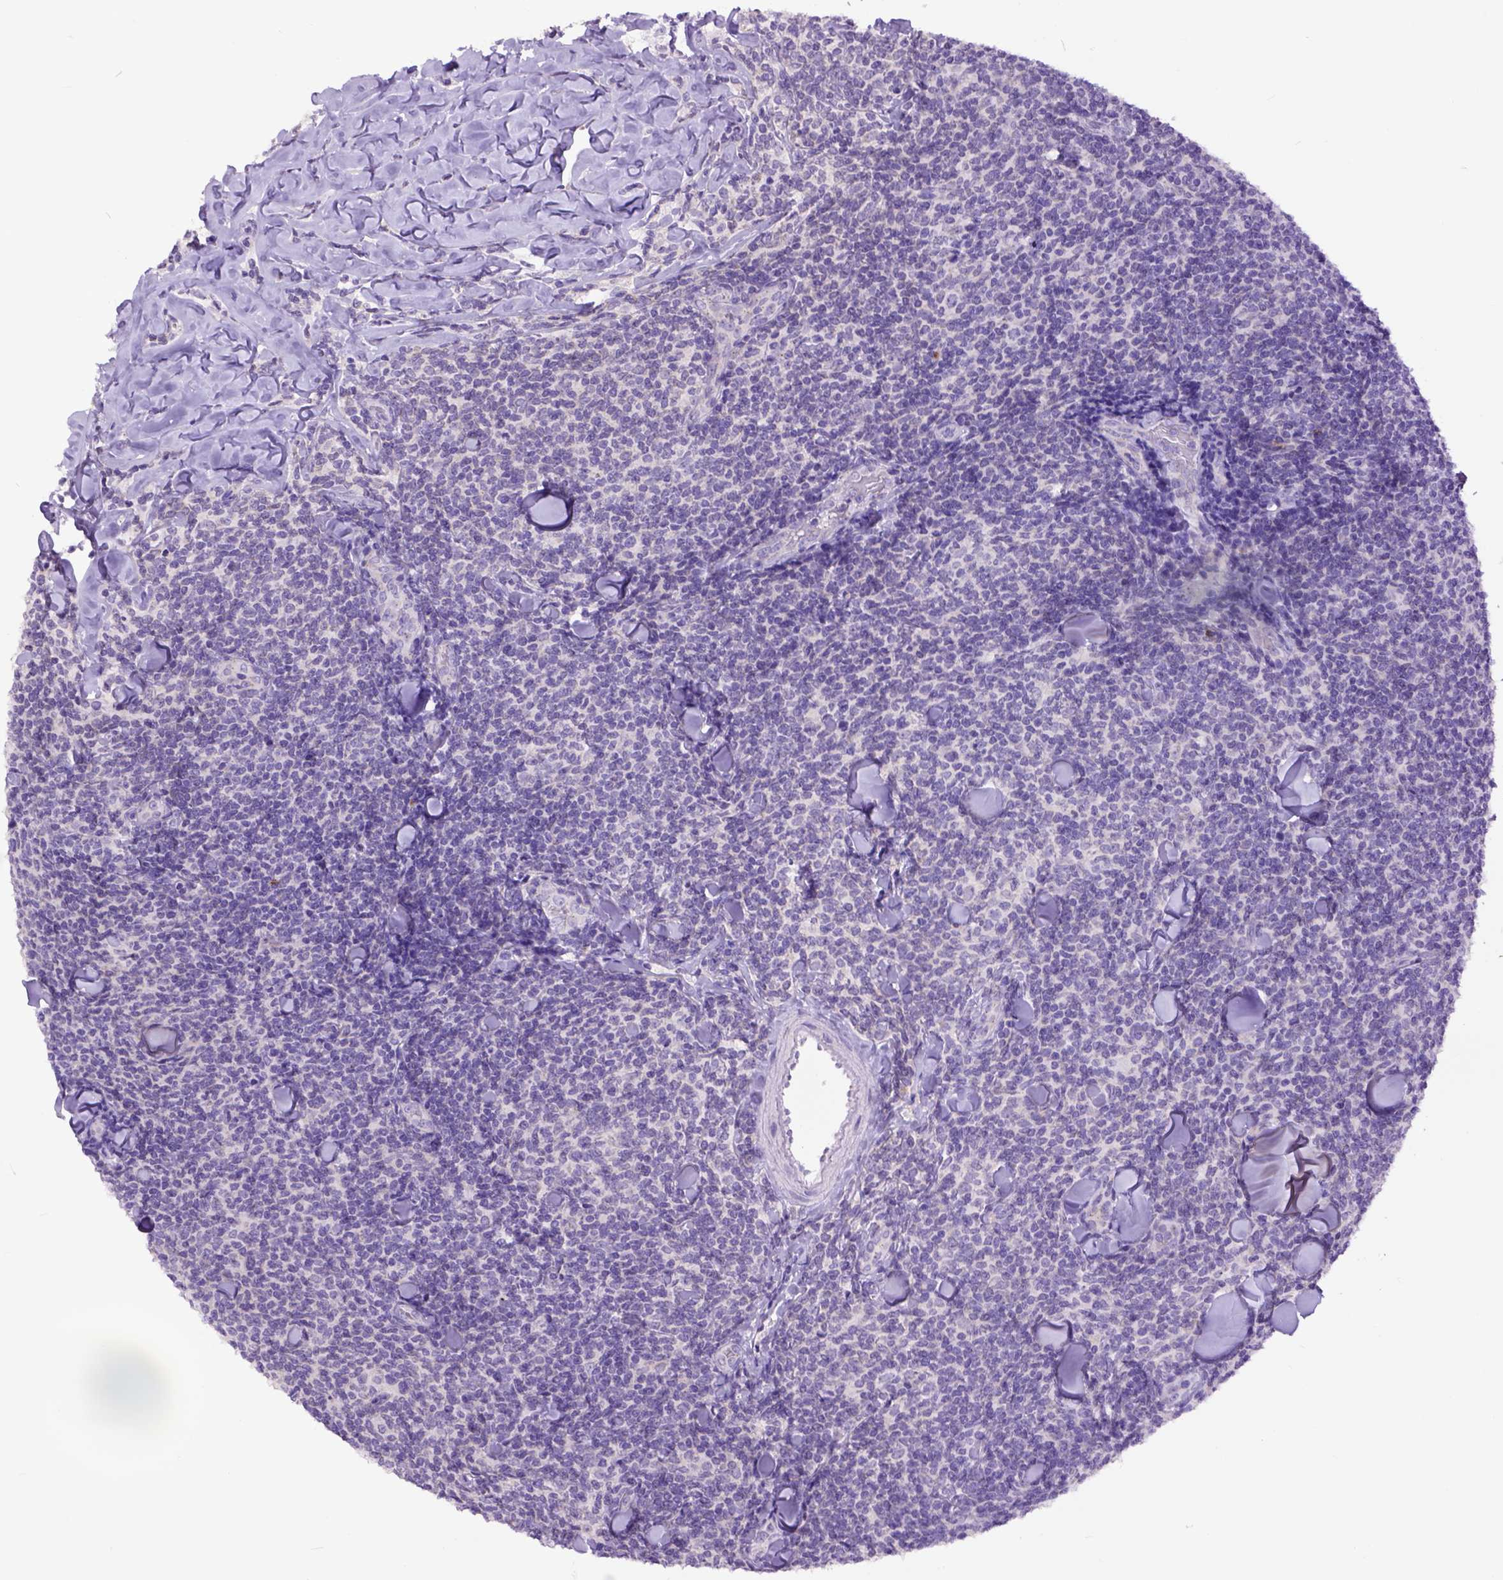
{"staining": {"intensity": "negative", "quantity": "none", "location": "none"}, "tissue": "lymphoma", "cell_type": "Tumor cells", "image_type": "cancer", "snomed": [{"axis": "morphology", "description": "Malignant lymphoma, non-Hodgkin's type, Low grade"}, {"axis": "topography", "description": "Lymph node"}], "caption": "A high-resolution photomicrograph shows immunohistochemistry (IHC) staining of malignant lymphoma, non-Hodgkin's type (low-grade), which exhibits no significant positivity in tumor cells.", "gene": "RAB25", "patient": {"sex": "female", "age": 56}}